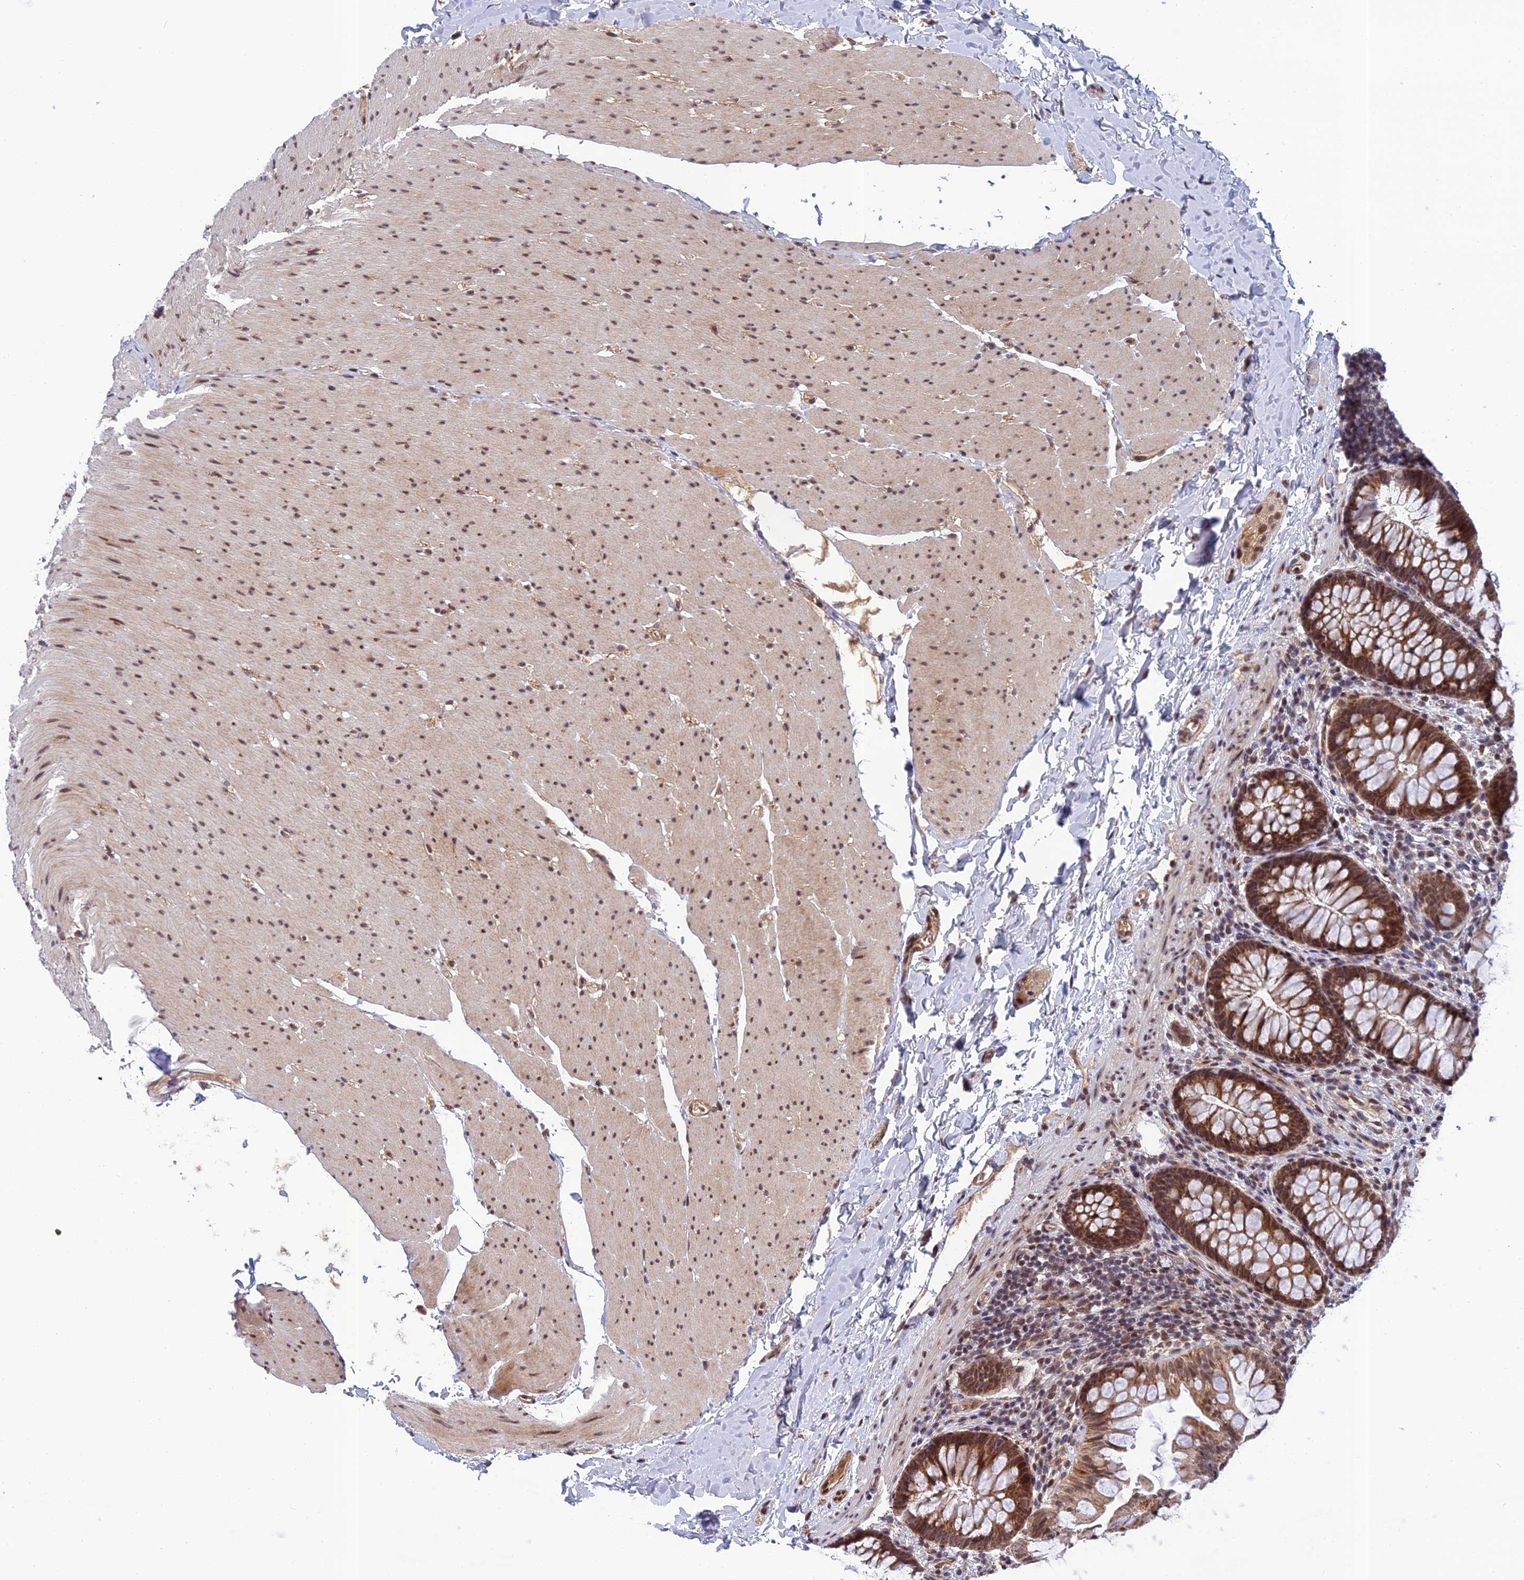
{"staining": {"intensity": "weak", "quantity": ">75%", "location": "cytoplasmic/membranous"}, "tissue": "colon", "cell_type": "Endothelial cells", "image_type": "normal", "snomed": [{"axis": "morphology", "description": "Normal tissue, NOS"}, {"axis": "topography", "description": "Colon"}], "caption": "Human colon stained with a protein marker shows weak staining in endothelial cells.", "gene": "REXO1", "patient": {"sex": "female", "age": 62}}